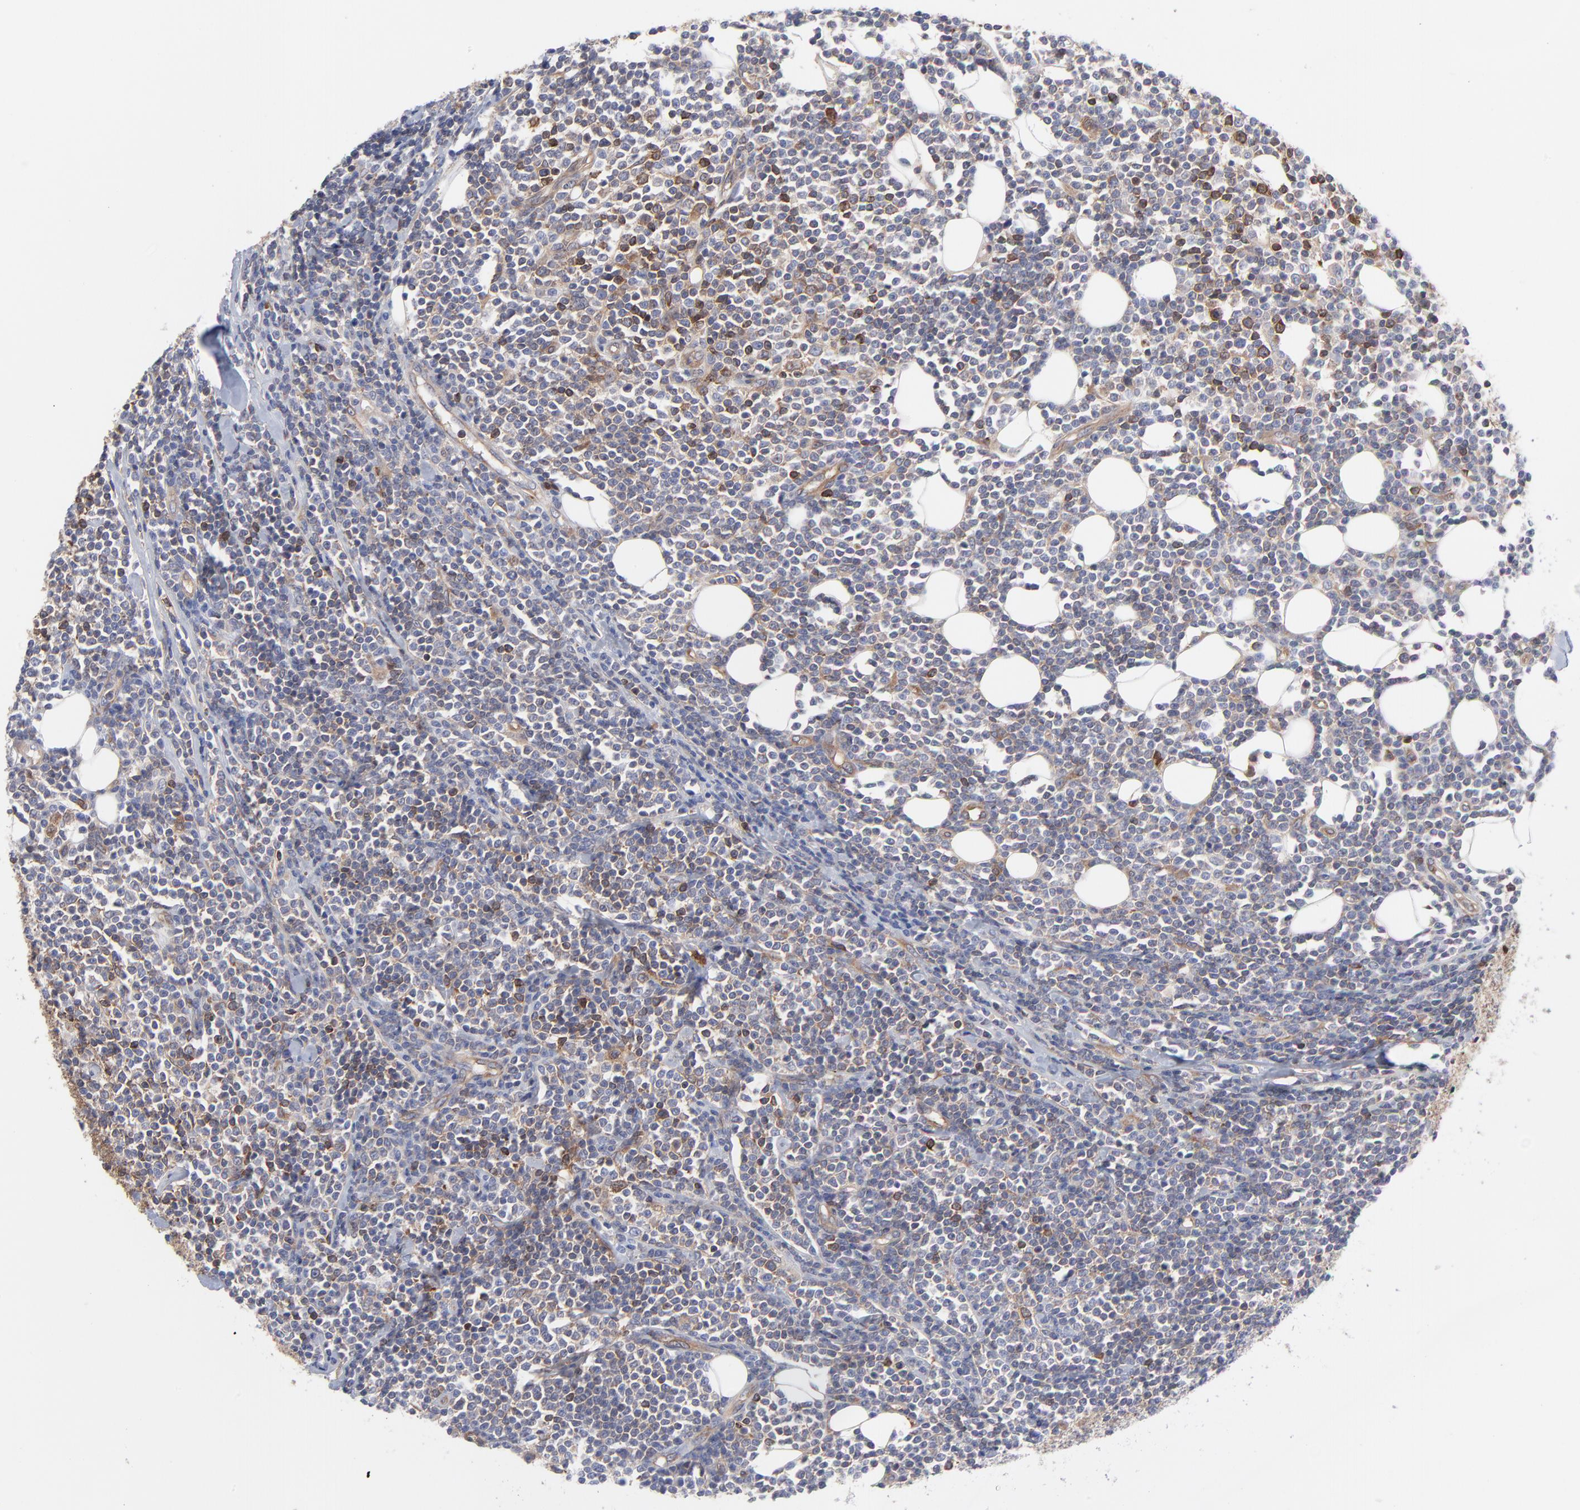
{"staining": {"intensity": "weak", "quantity": "<25%", "location": "cytoplasmic/membranous"}, "tissue": "lymphoma", "cell_type": "Tumor cells", "image_type": "cancer", "snomed": [{"axis": "morphology", "description": "Malignant lymphoma, non-Hodgkin's type, Low grade"}, {"axis": "topography", "description": "Soft tissue"}], "caption": "The photomicrograph displays no staining of tumor cells in low-grade malignant lymphoma, non-Hodgkin's type.", "gene": "NFKBIA", "patient": {"sex": "male", "age": 92}}